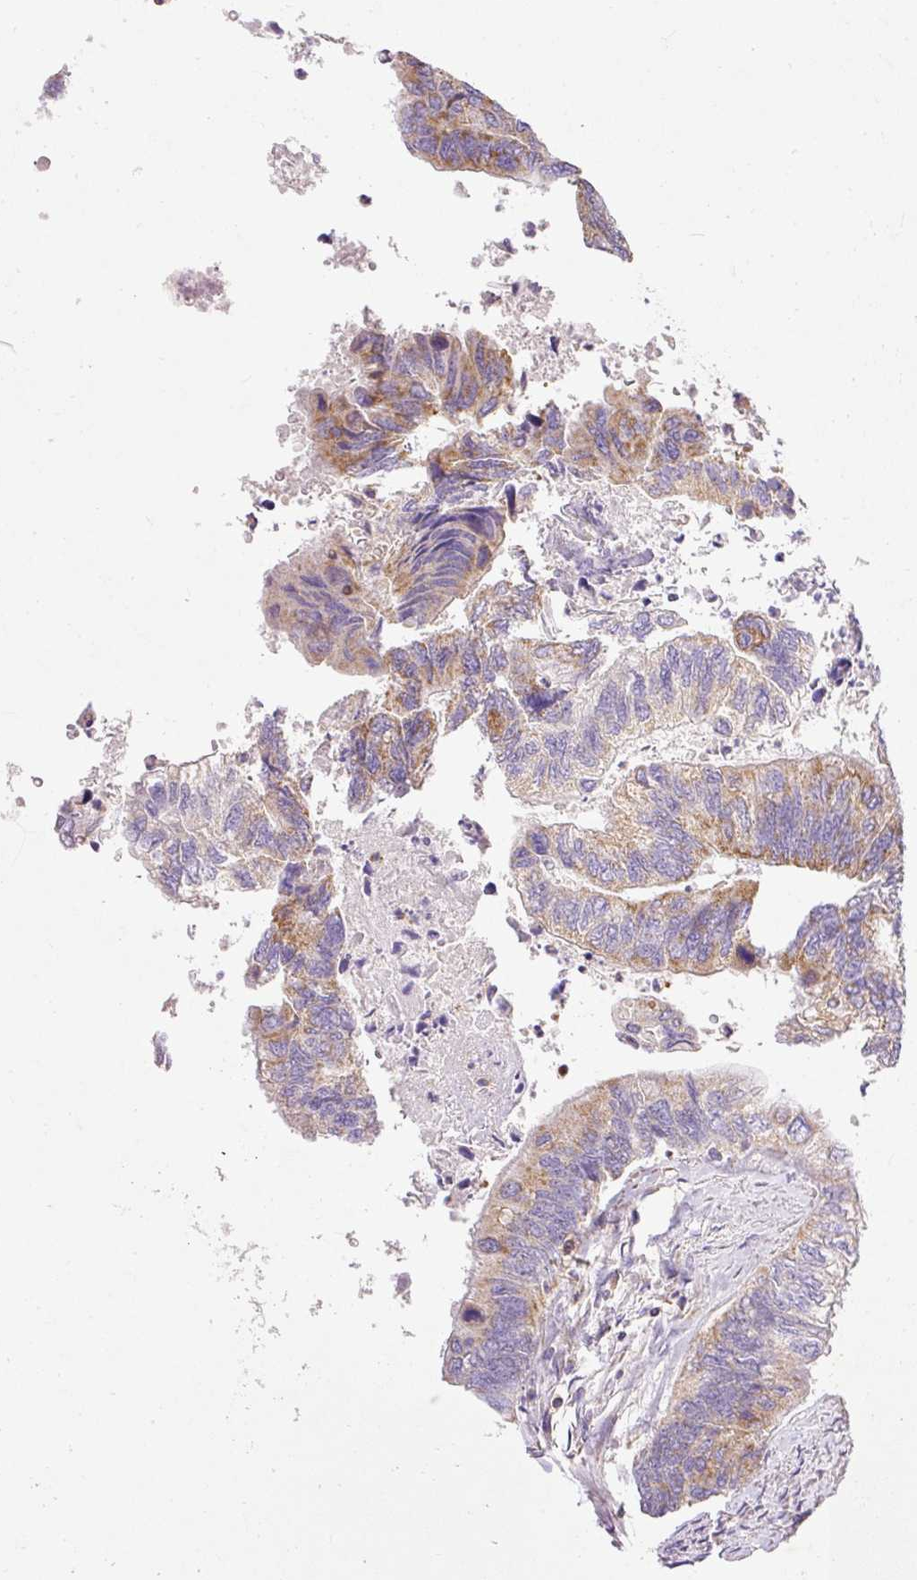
{"staining": {"intensity": "moderate", "quantity": ">75%", "location": "cytoplasmic/membranous"}, "tissue": "colorectal cancer", "cell_type": "Tumor cells", "image_type": "cancer", "snomed": [{"axis": "morphology", "description": "Adenocarcinoma, NOS"}, {"axis": "topography", "description": "Colon"}], "caption": "Human adenocarcinoma (colorectal) stained with a brown dye shows moderate cytoplasmic/membranous positive staining in approximately >75% of tumor cells.", "gene": "IMMT", "patient": {"sex": "female", "age": 67}}